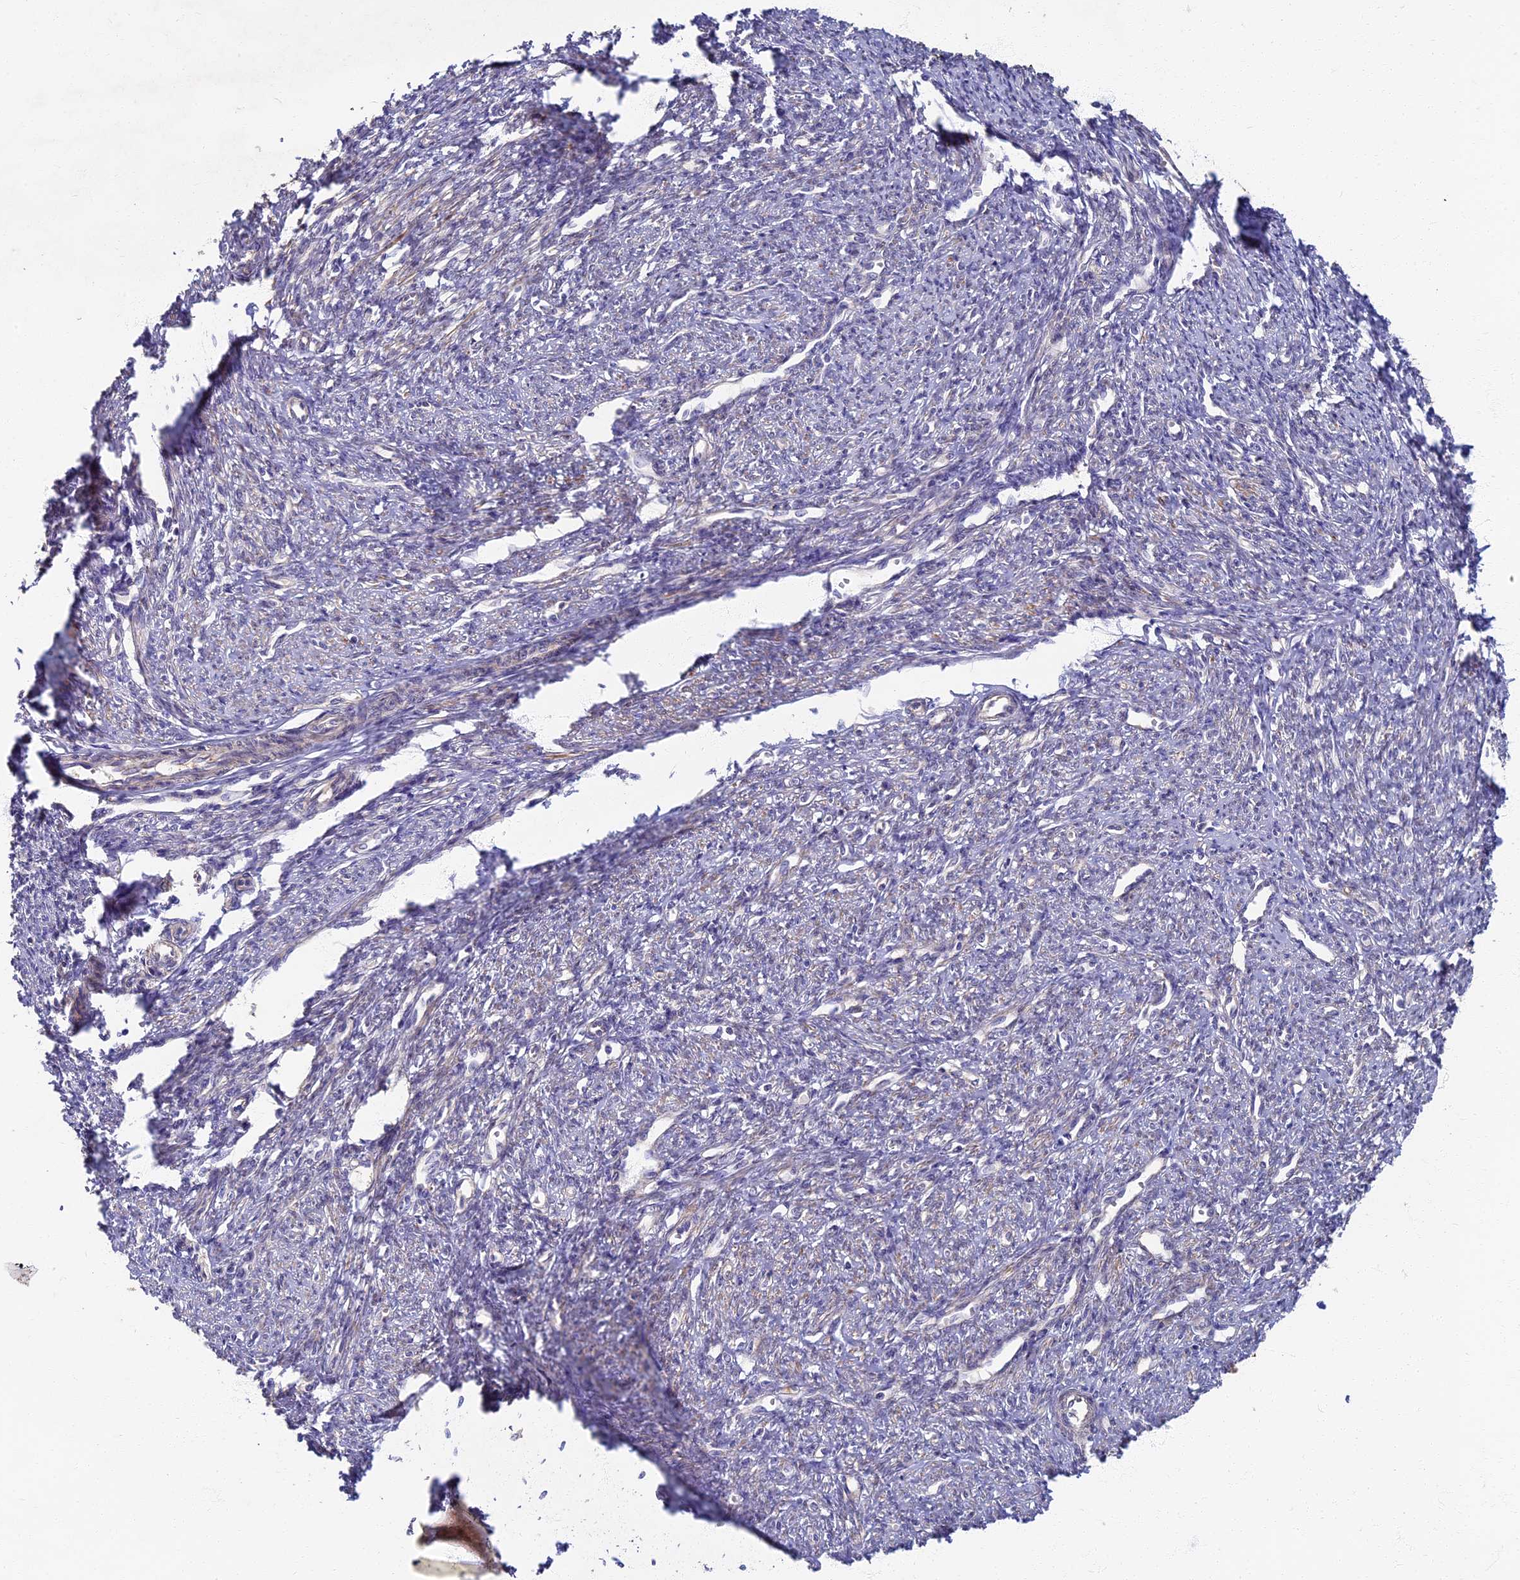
{"staining": {"intensity": "moderate", "quantity": "25%-75%", "location": "cytoplasmic/membranous"}, "tissue": "smooth muscle", "cell_type": "Smooth muscle cells", "image_type": "normal", "snomed": [{"axis": "morphology", "description": "Normal tissue, NOS"}, {"axis": "topography", "description": "Smooth muscle"}, {"axis": "topography", "description": "Uterus"}], "caption": "A brown stain highlights moderate cytoplasmic/membranous positivity of a protein in smooth muscle cells of normal smooth muscle.", "gene": "RSPH3", "patient": {"sex": "female", "age": 59}}